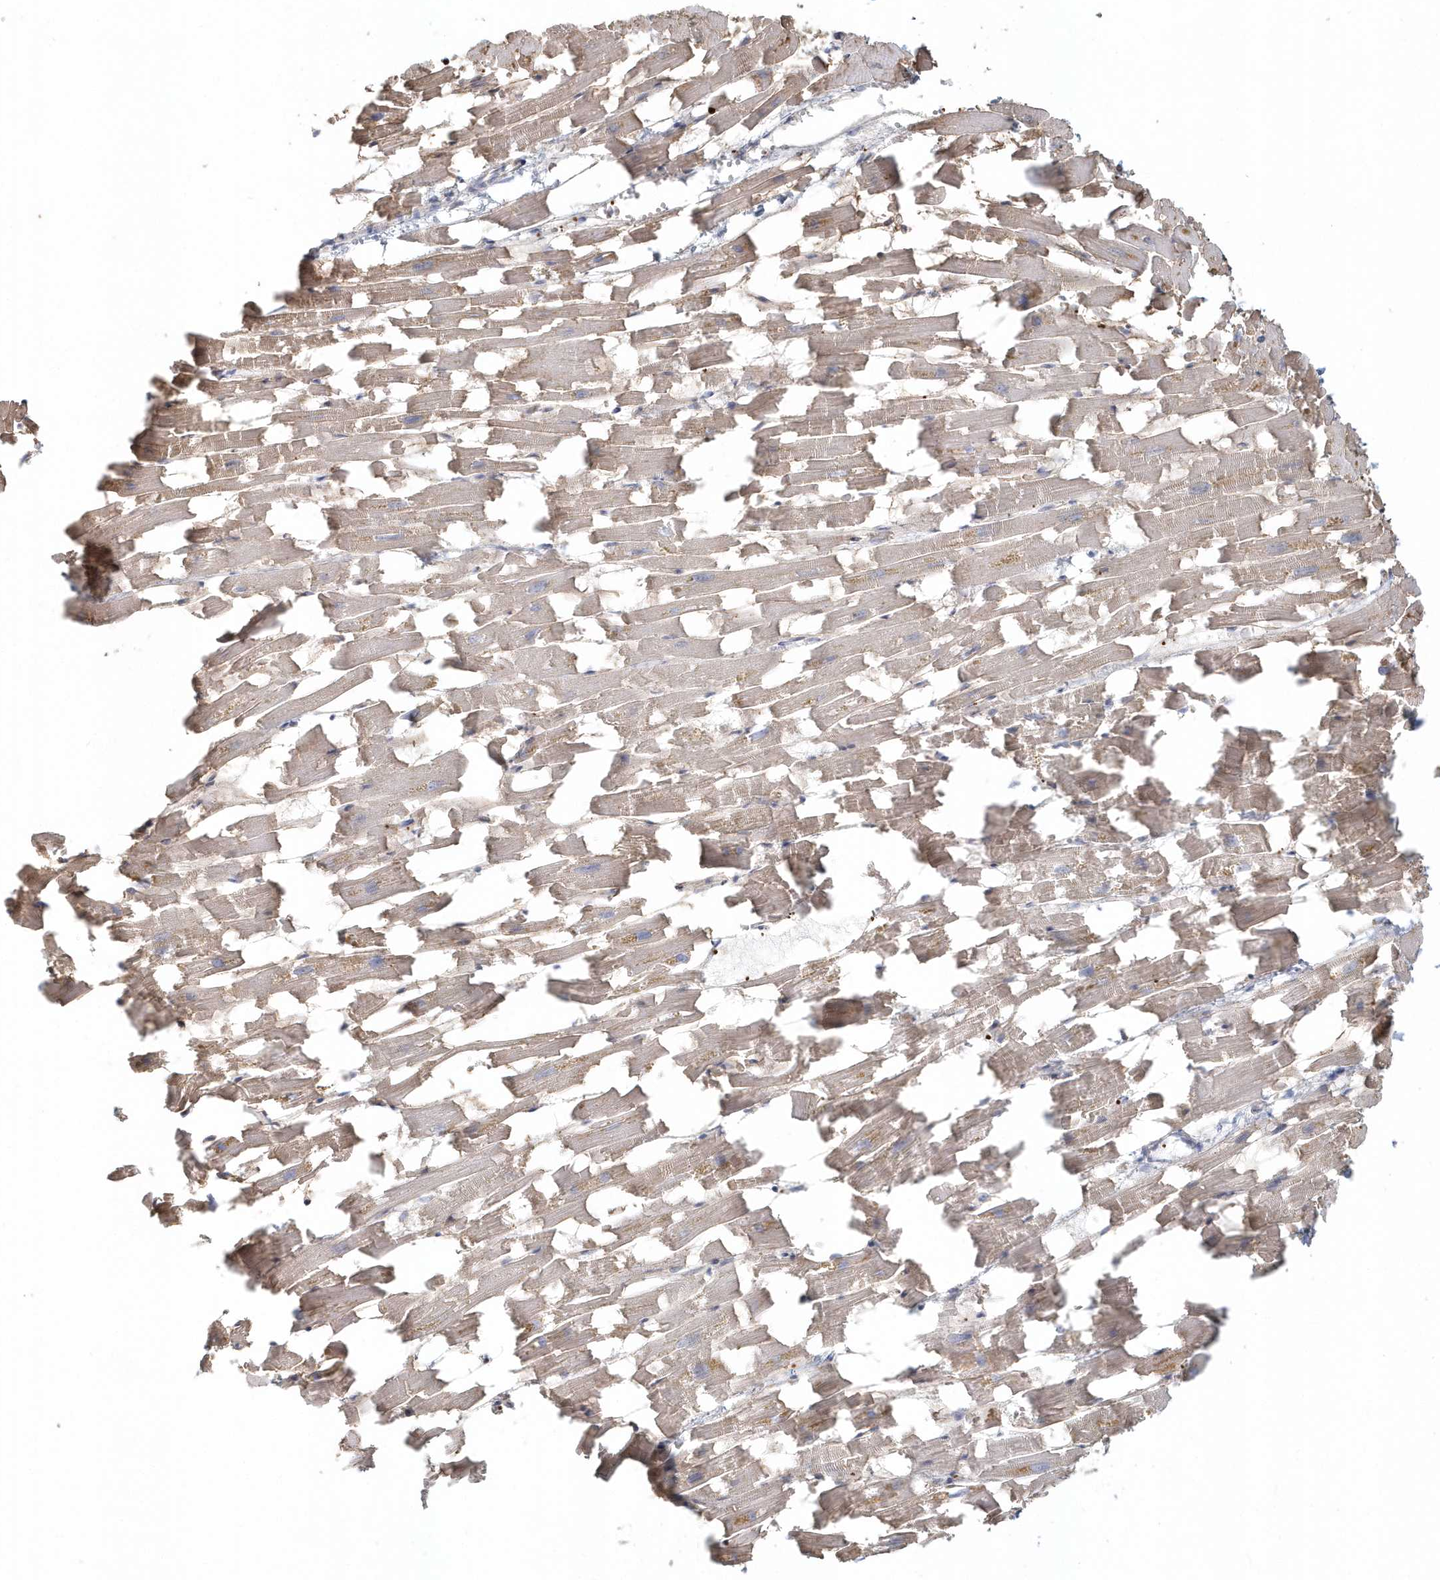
{"staining": {"intensity": "weak", "quantity": "25%-75%", "location": "cytoplasmic/membranous"}, "tissue": "heart muscle", "cell_type": "Cardiomyocytes", "image_type": "normal", "snomed": [{"axis": "morphology", "description": "Normal tissue, NOS"}, {"axis": "topography", "description": "Heart"}], "caption": "Normal heart muscle was stained to show a protein in brown. There is low levels of weak cytoplasmic/membranous positivity in approximately 25%-75% of cardiomyocytes.", "gene": "MMRN1", "patient": {"sex": "female", "age": 64}}